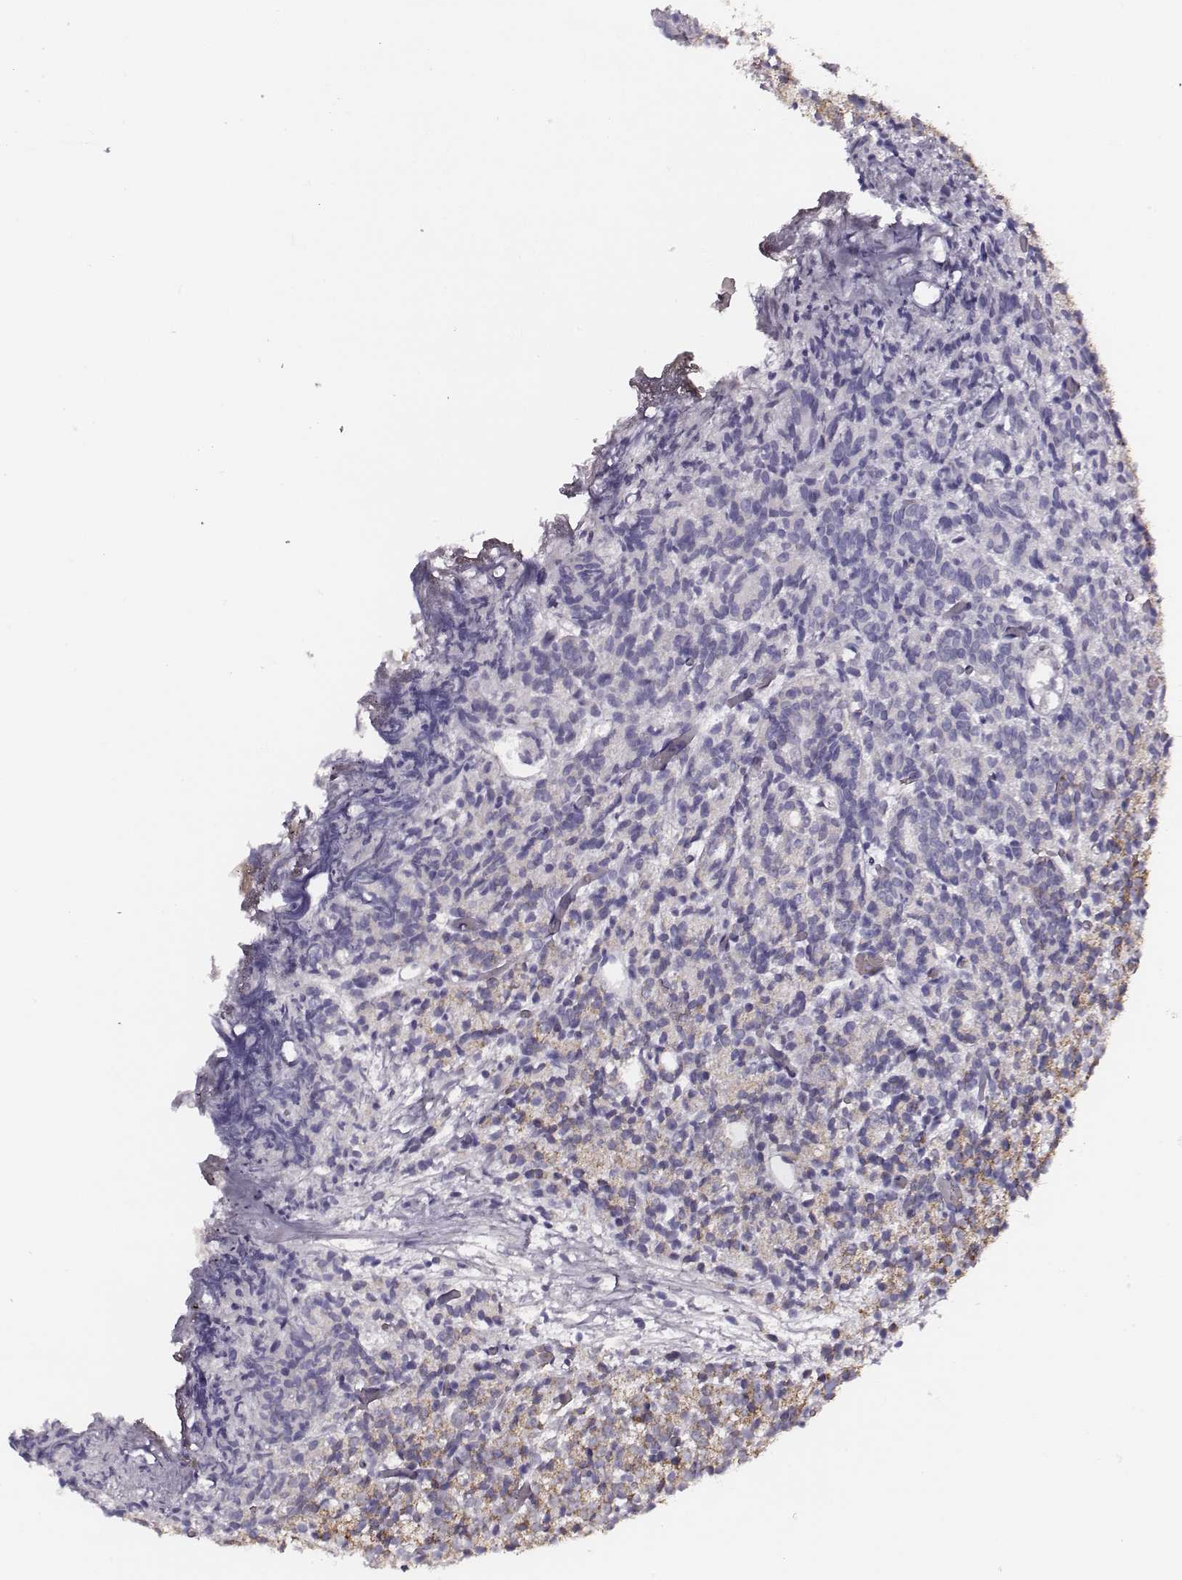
{"staining": {"intensity": "moderate", "quantity": "<25%", "location": "cytoplasmic/membranous"}, "tissue": "prostate cancer", "cell_type": "Tumor cells", "image_type": "cancer", "snomed": [{"axis": "morphology", "description": "Adenocarcinoma, High grade"}, {"axis": "topography", "description": "Prostate"}], "caption": "High-grade adenocarcinoma (prostate) stained with a brown dye shows moderate cytoplasmic/membranous positive expression in about <25% of tumor cells.", "gene": "AADAT", "patient": {"sex": "male", "age": 53}}